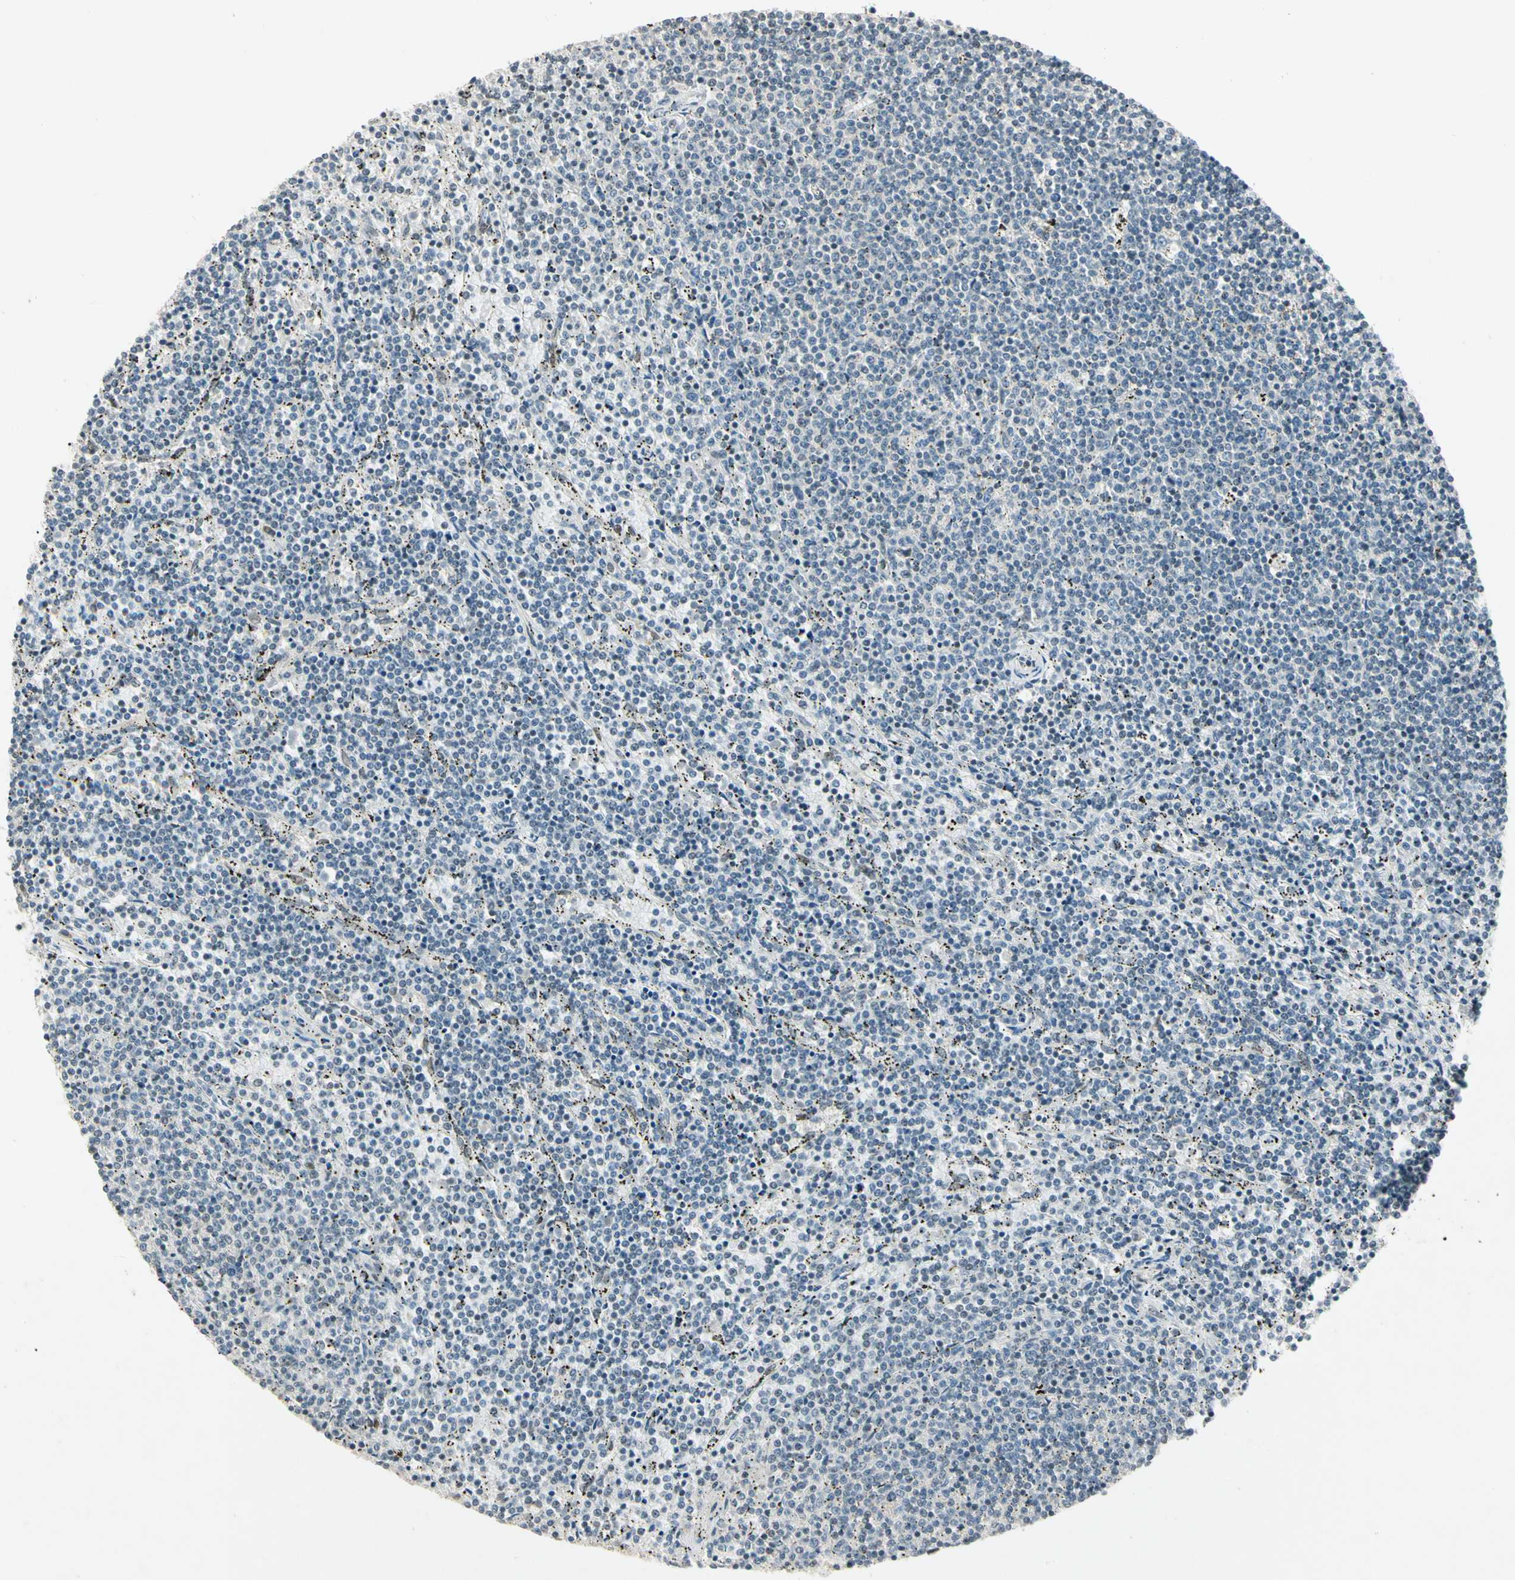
{"staining": {"intensity": "negative", "quantity": "none", "location": "none"}, "tissue": "lymphoma", "cell_type": "Tumor cells", "image_type": "cancer", "snomed": [{"axis": "morphology", "description": "Malignant lymphoma, non-Hodgkin's type, Low grade"}, {"axis": "topography", "description": "Spleen"}], "caption": "Immunohistochemistry (IHC) image of human low-grade malignant lymphoma, non-Hodgkin's type stained for a protein (brown), which exhibits no staining in tumor cells. Nuclei are stained in blue.", "gene": "ZBTB4", "patient": {"sex": "female", "age": 50}}